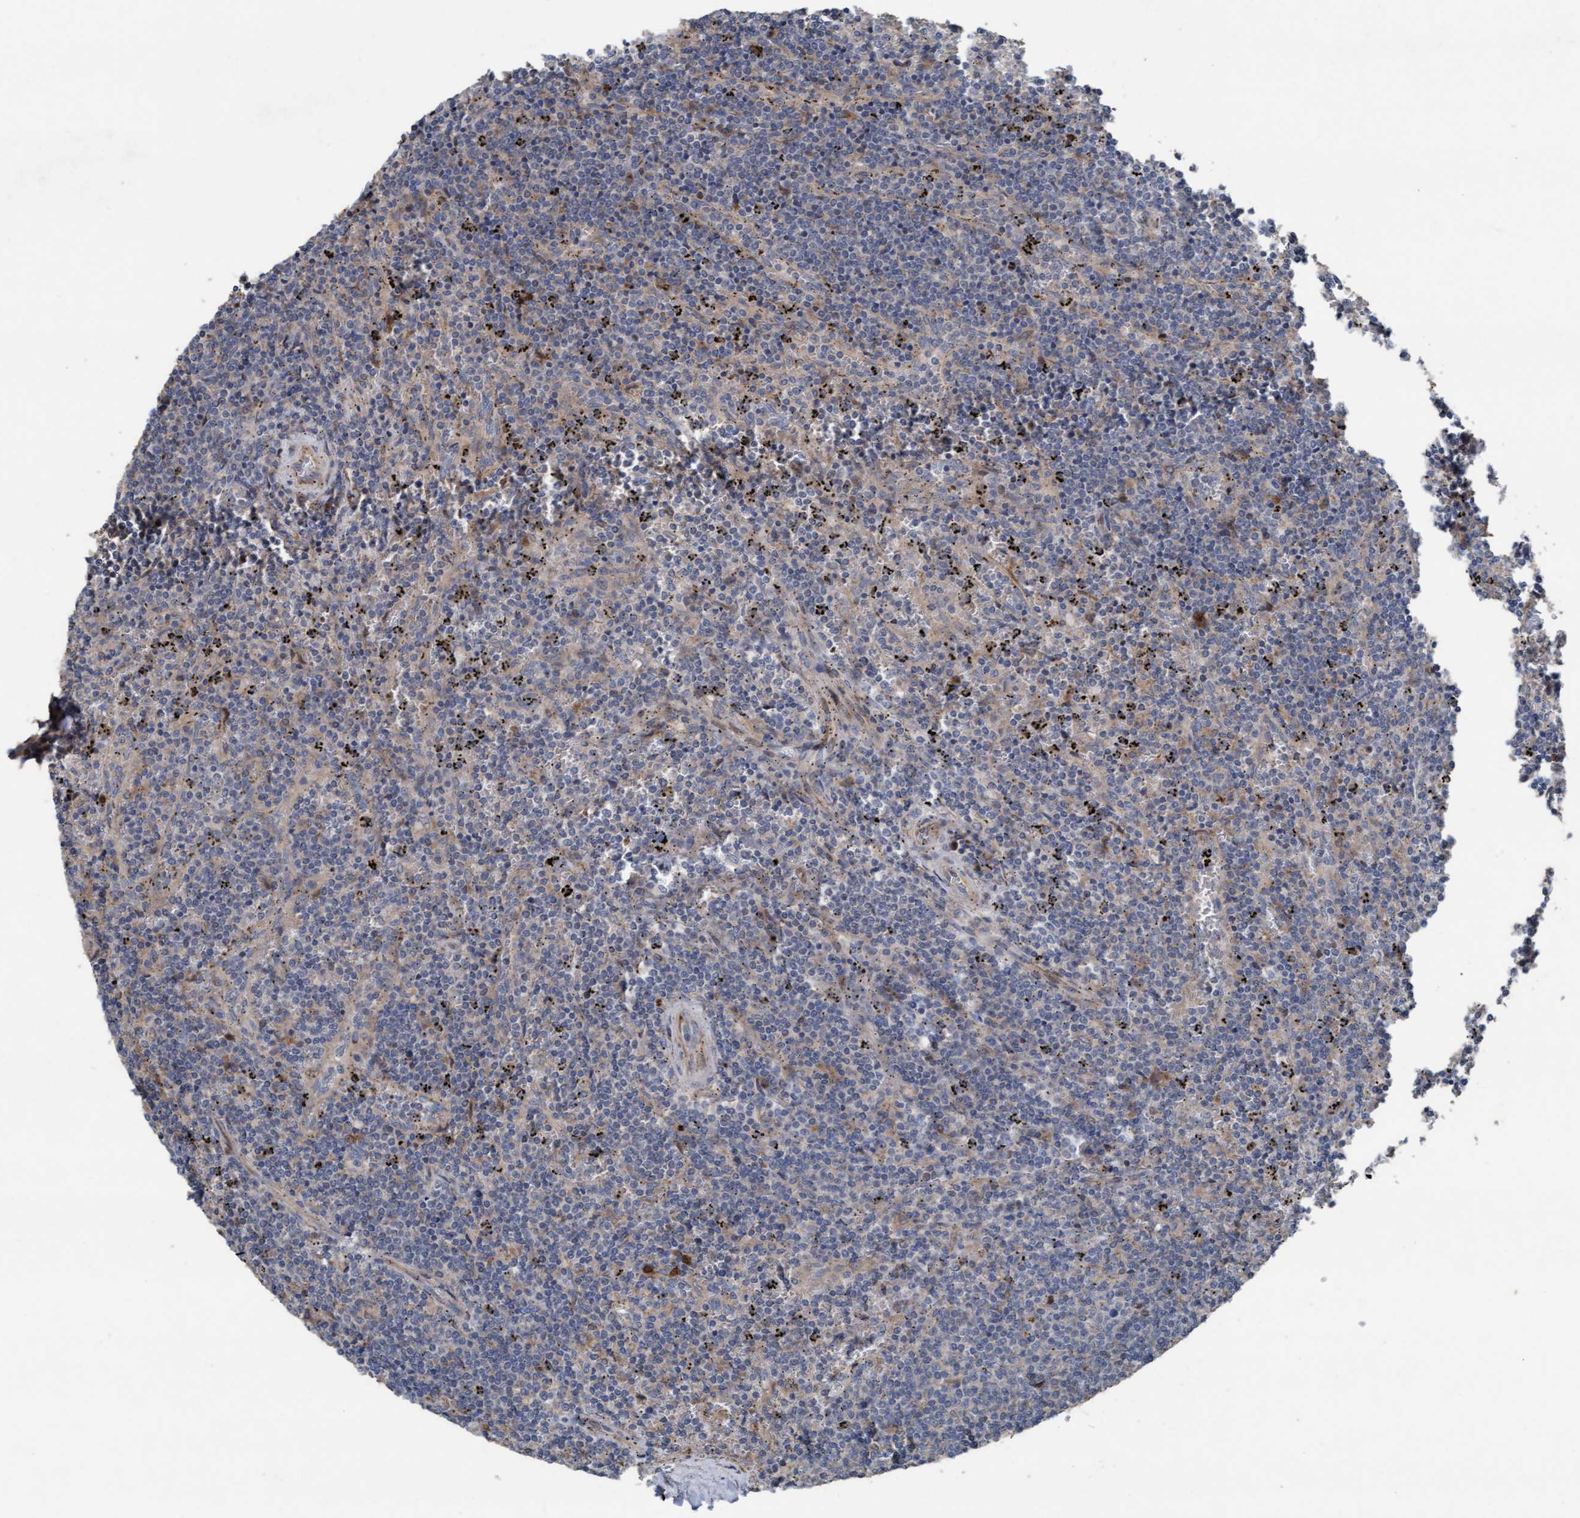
{"staining": {"intensity": "negative", "quantity": "none", "location": "none"}, "tissue": "lymphoma", "cell_type": "Tumor cells", "image_type": "cancer", "snomed": [{"axis": "morphology", "description": "Malignant lymphoma, non-Hodgkin's type, Low grade"}, {"axis": "topography", "description": "Spleen"}], "caption": "Immunohistochemistry (IHC) of human malignant lymphoma, non-Hodgkin's type (low-grade) displays no expression in tumor cells.", "gene": "KLHL26", "patient": {"sex": "female", "age": 50}}